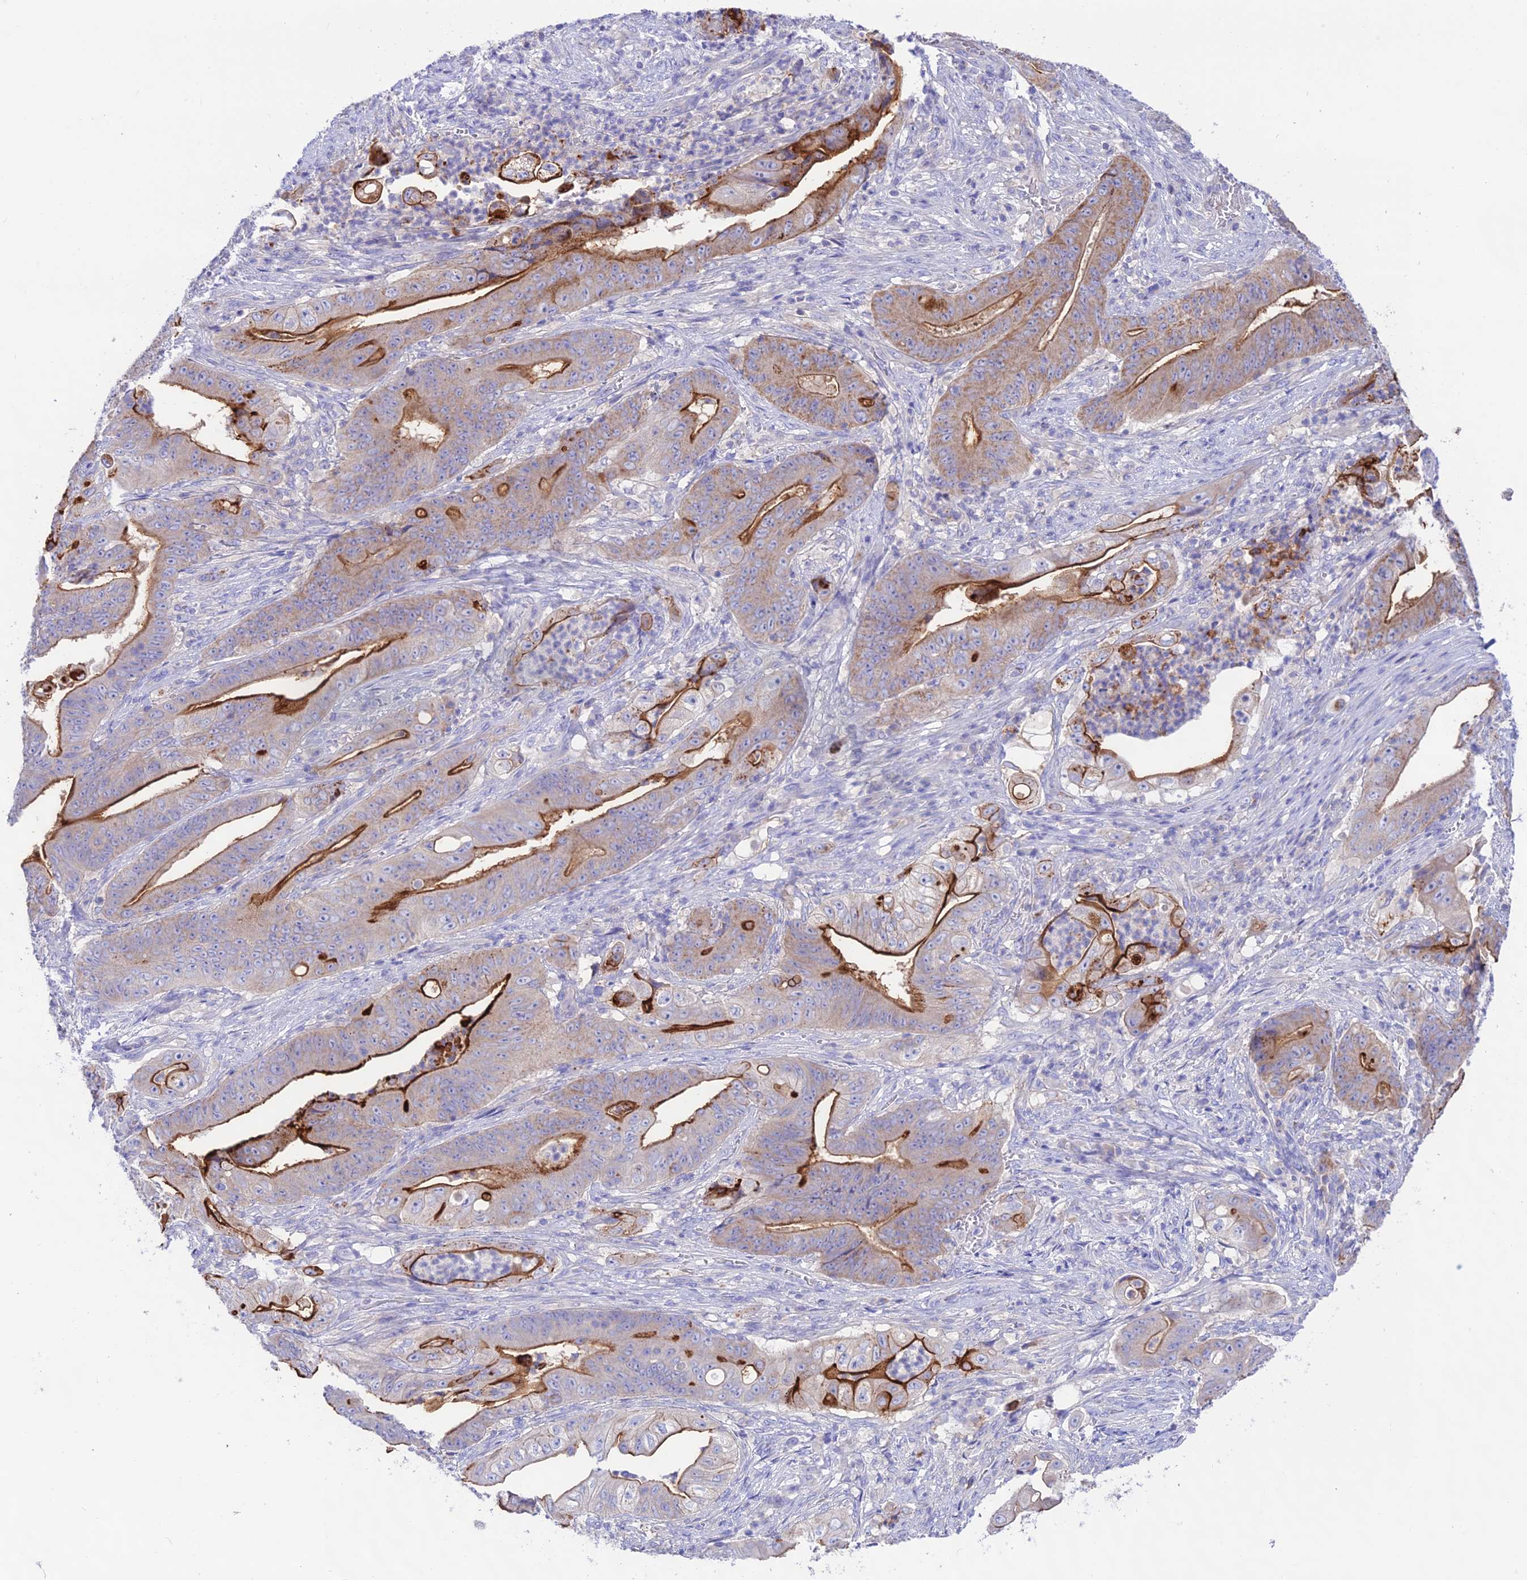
{"staining": {"intensity": "strong", "quantity": "25%-75%", "location": "cytoplasmic/membranous"}, "tissue": "stomach cancer", "cell_type": "Tumor cells", "image_type": "cancer", "snomed": [{"axis": "morphology", "description": "Adenocarcinoma, NOS"}, {"axis": "topography", "description": "Stomach"}], "caption": "Adenocarcinoma (stomach) stained for a protein demonstrates strong cytoplasmic/membranous positivity in tumor cells.", "gene": "NLRP9", "patient": {"sex": "female", "age": 73}}